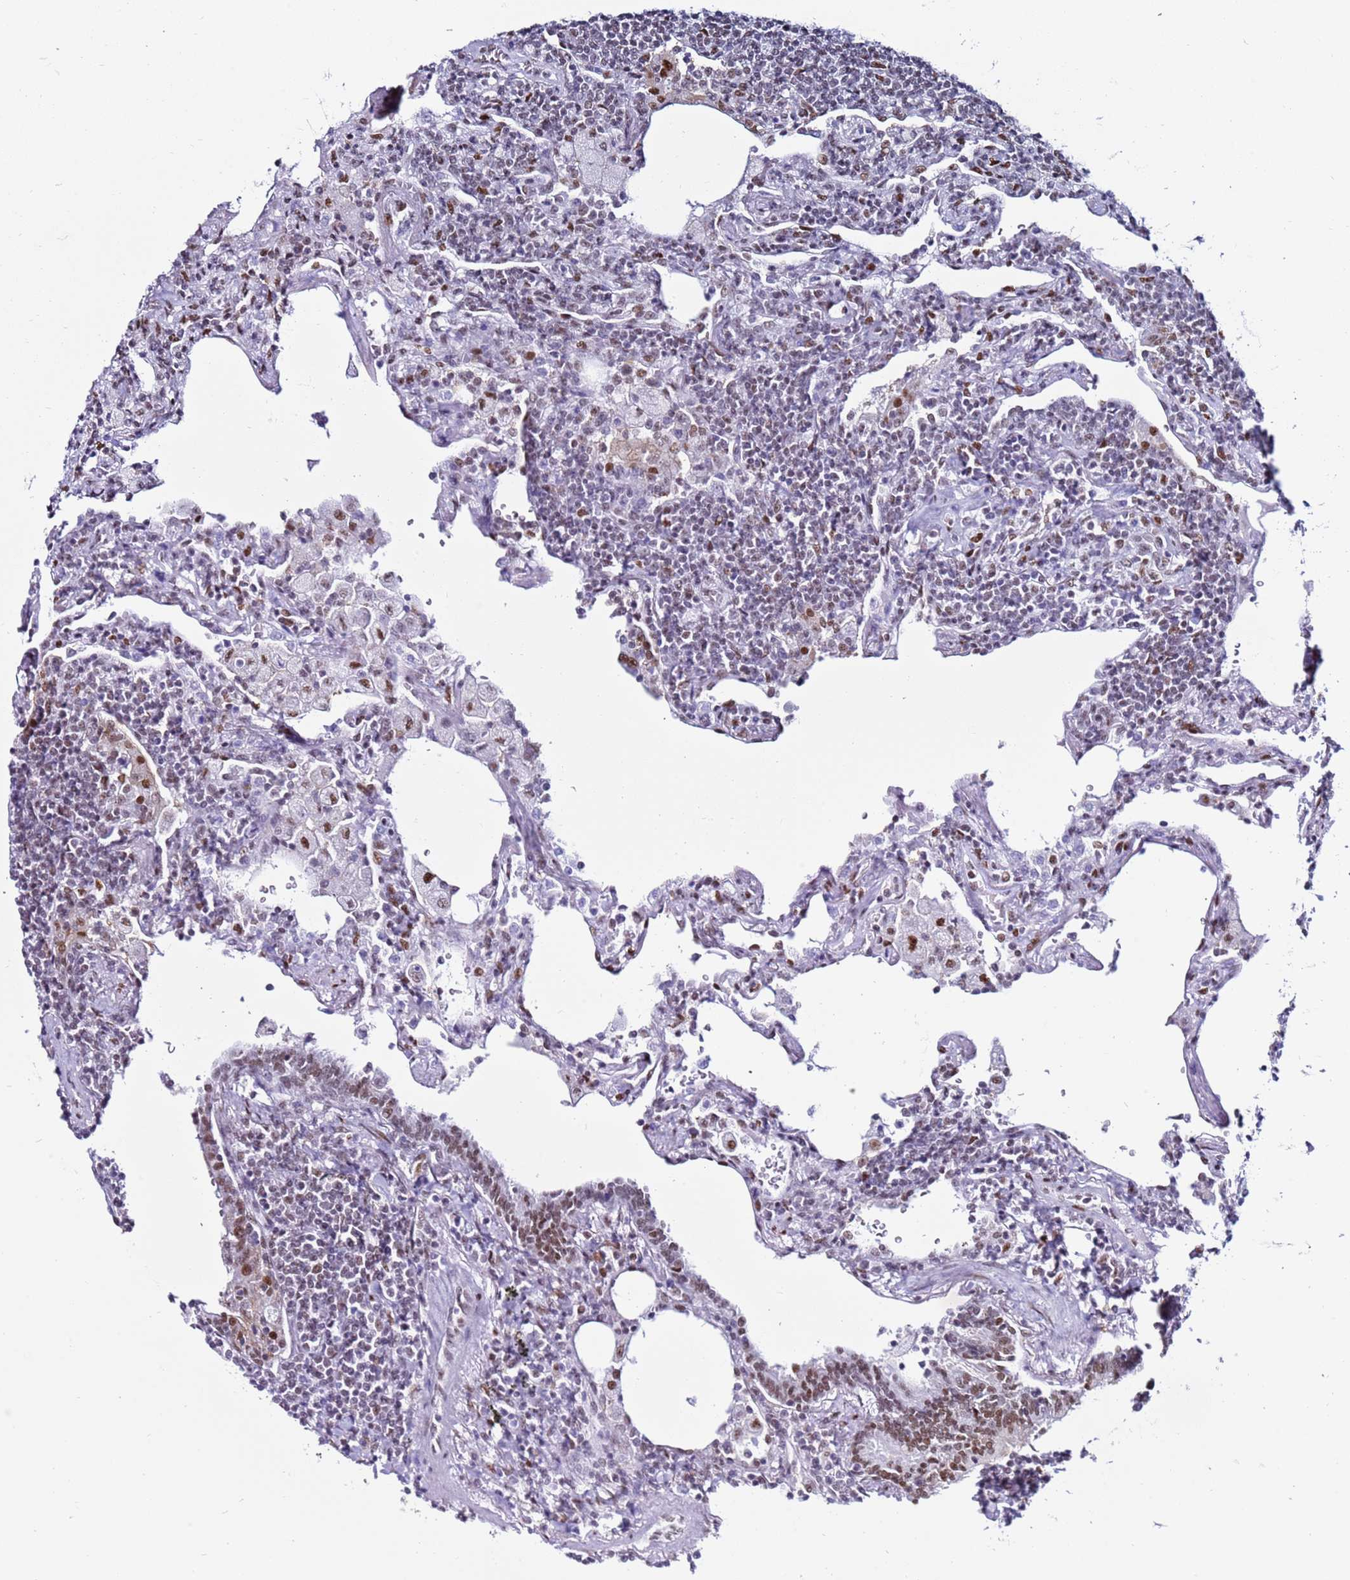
{"staining": {"intensity": "weak", "quantity": "<25%", "location": "nuclear"}, "tissue": "lymphoma", "cell_type": "Tumor cells", "image_type": "cancer", "snomed": [{"axis": "morphology", "description": "Malignant lymphoma, non-Hodgkin's type, Low grade"}, {"axis": "topography", "description": "Lung"}], "caption": "Human lymphoma stained for a protein using immunohistochemistry (IHC) displays no expression in tumor cells.", "gene": "KPNA4", "patient": {"sex": "female", "age": 71}}